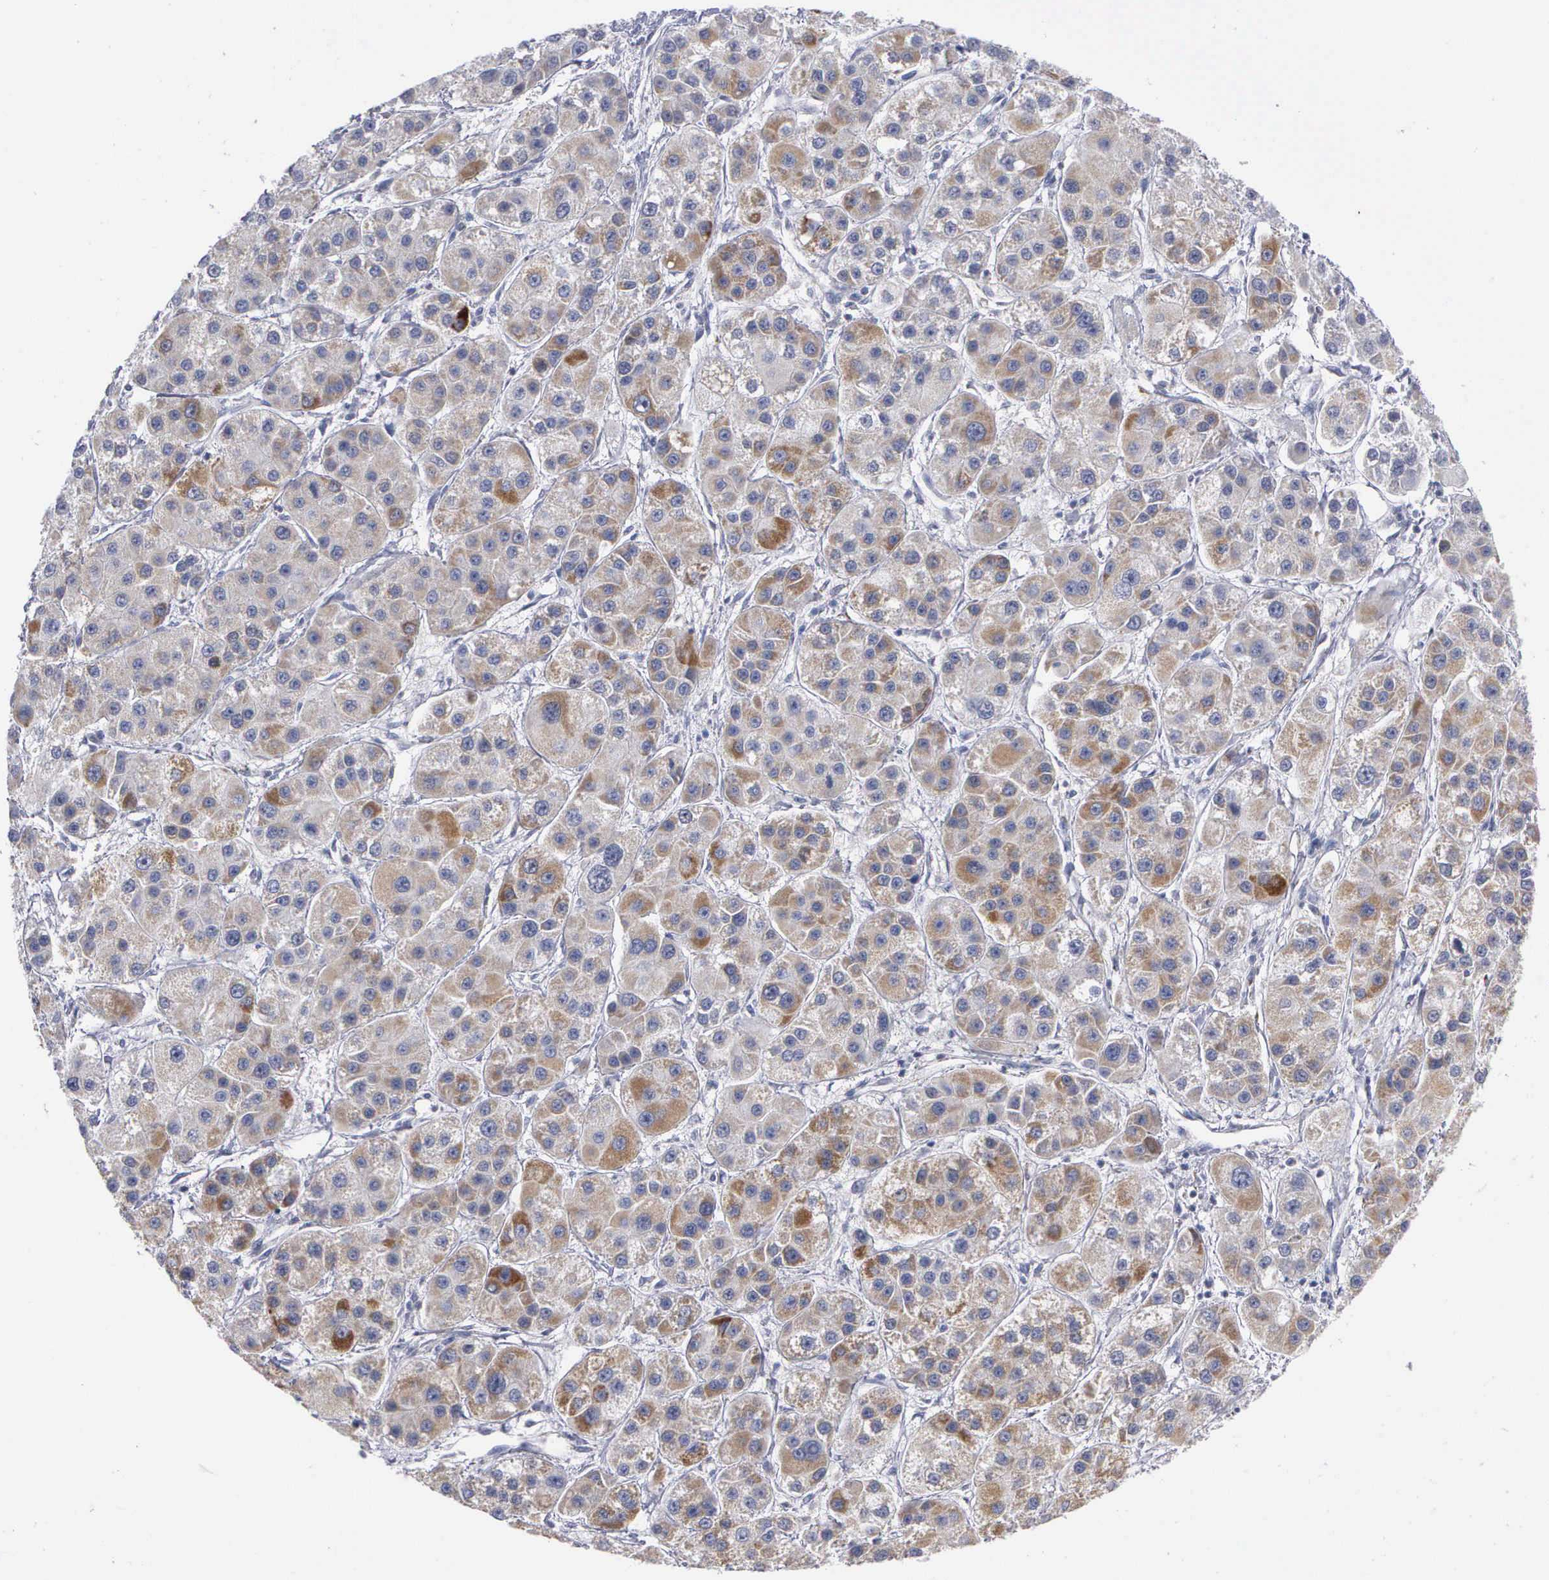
{"staining": {"intensity": "moderate", "quantity": "25%-75%", "location": "cytoplasmic/membranous"}, "tissue": "liver cancer", "cell_type": "Tumor cells", "image_type": "cancer", "snomed": [{"axis": "morphology", "description": "Carcinoma, Hepatocellular, NOS"}, {"axis": "topography", "description": "Liver"}], "caption": "A brown stain labels moderate cytoplasmic/membranous staining of a protein in liver hepatocellular carcinoma tumor cells.", "gene": "APOOL", "patient": {"sex": "female", "age": 85}}